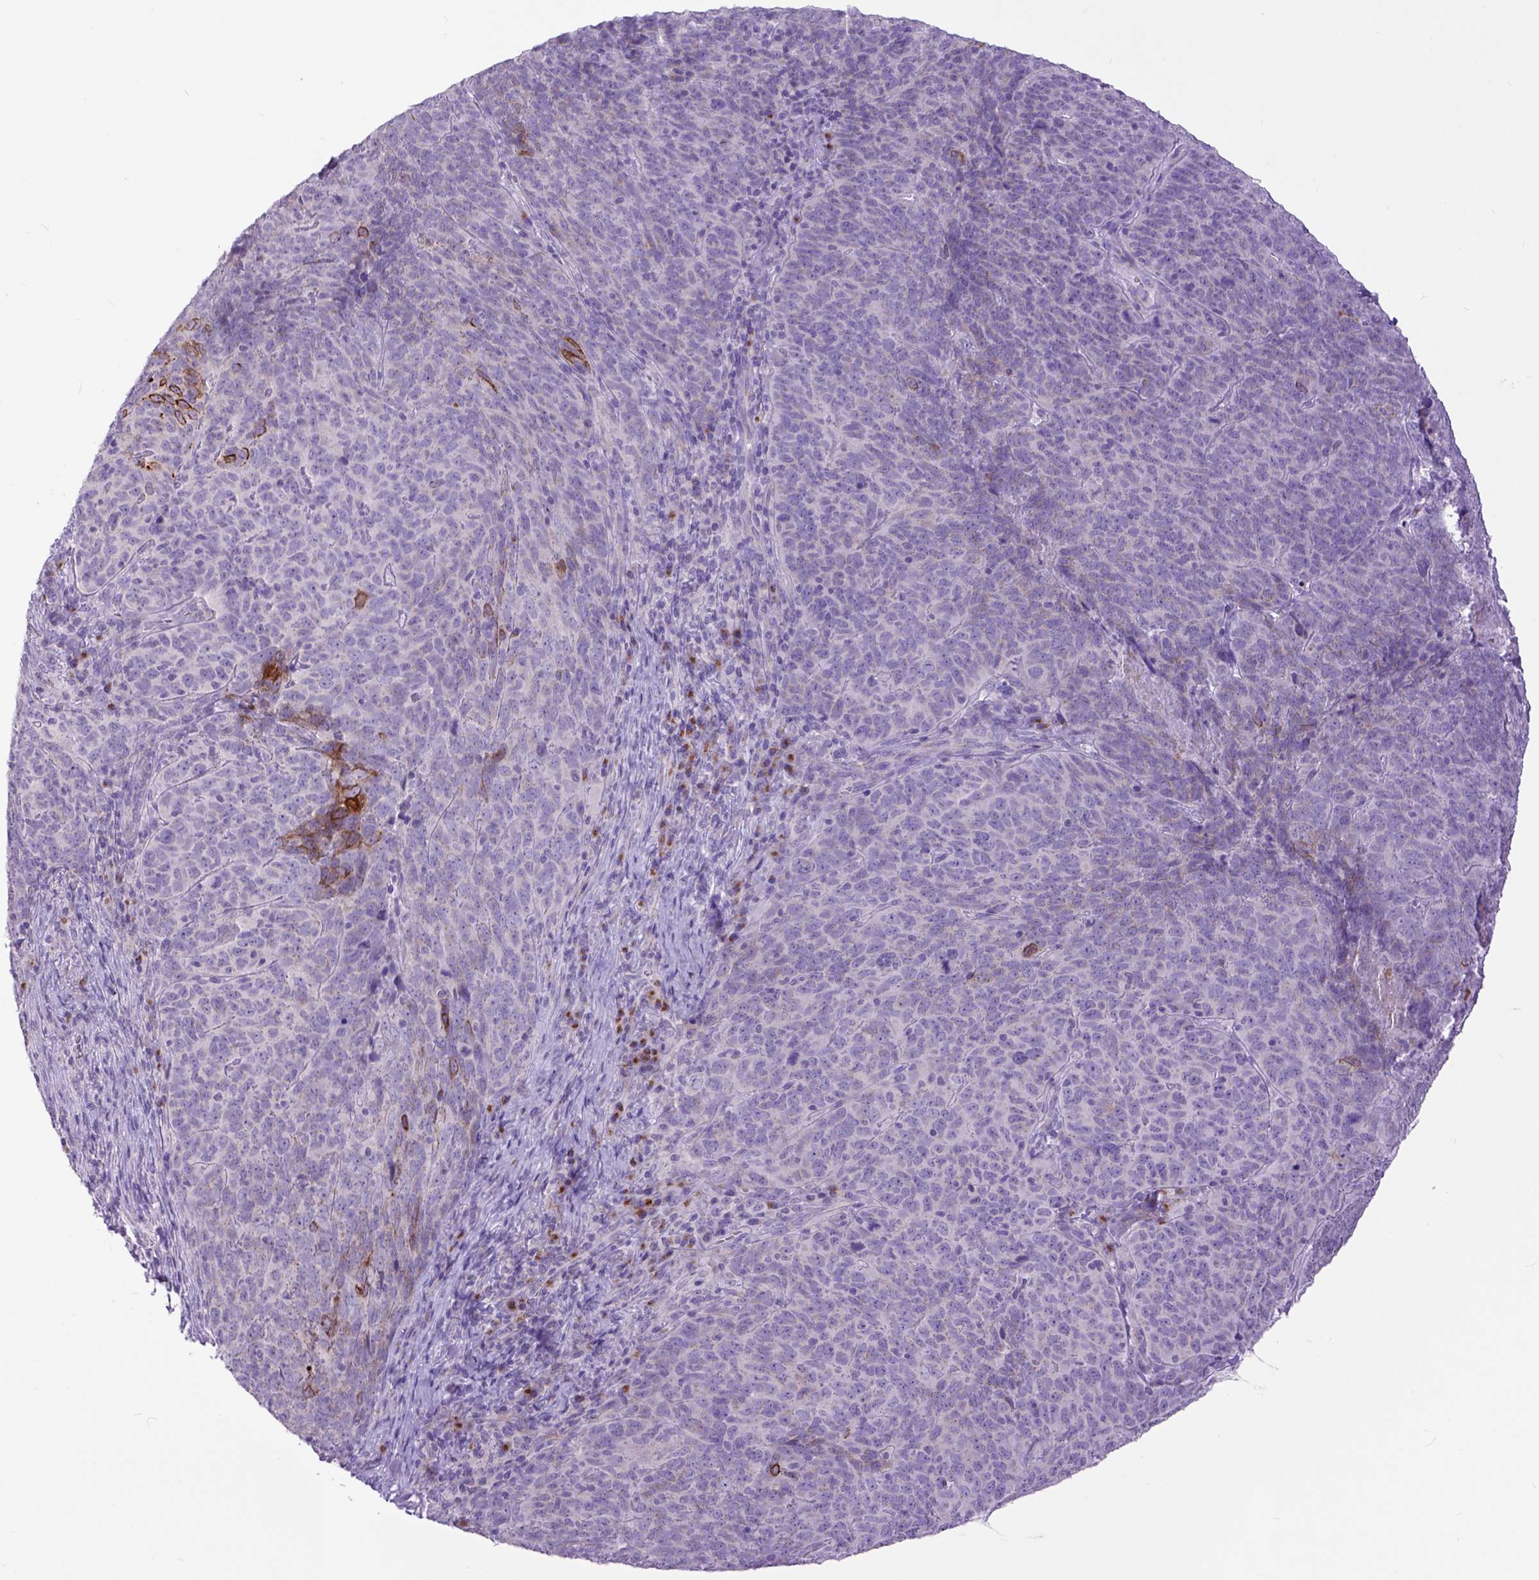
{"staining": {"intensity": "negative", "quantity": "none", "location": "none"}, "tissue": "skin cancer", "cell_type": "Tumor cells", "image_type": "cancer", "snomed": [{"axis": "morphology", "description": "Squamous cell carcinoma, NOS"}, {"axis": "topography", "description": "Skin"}, {"axis": "topography", "description": "Anal"}], "caption": "The histopathology image reveals no staining of tumor cells in skin cancer. Nuclei are stained in blue.", "gene": "RAB25", "patient": {"sex": "female", "age": 51}}